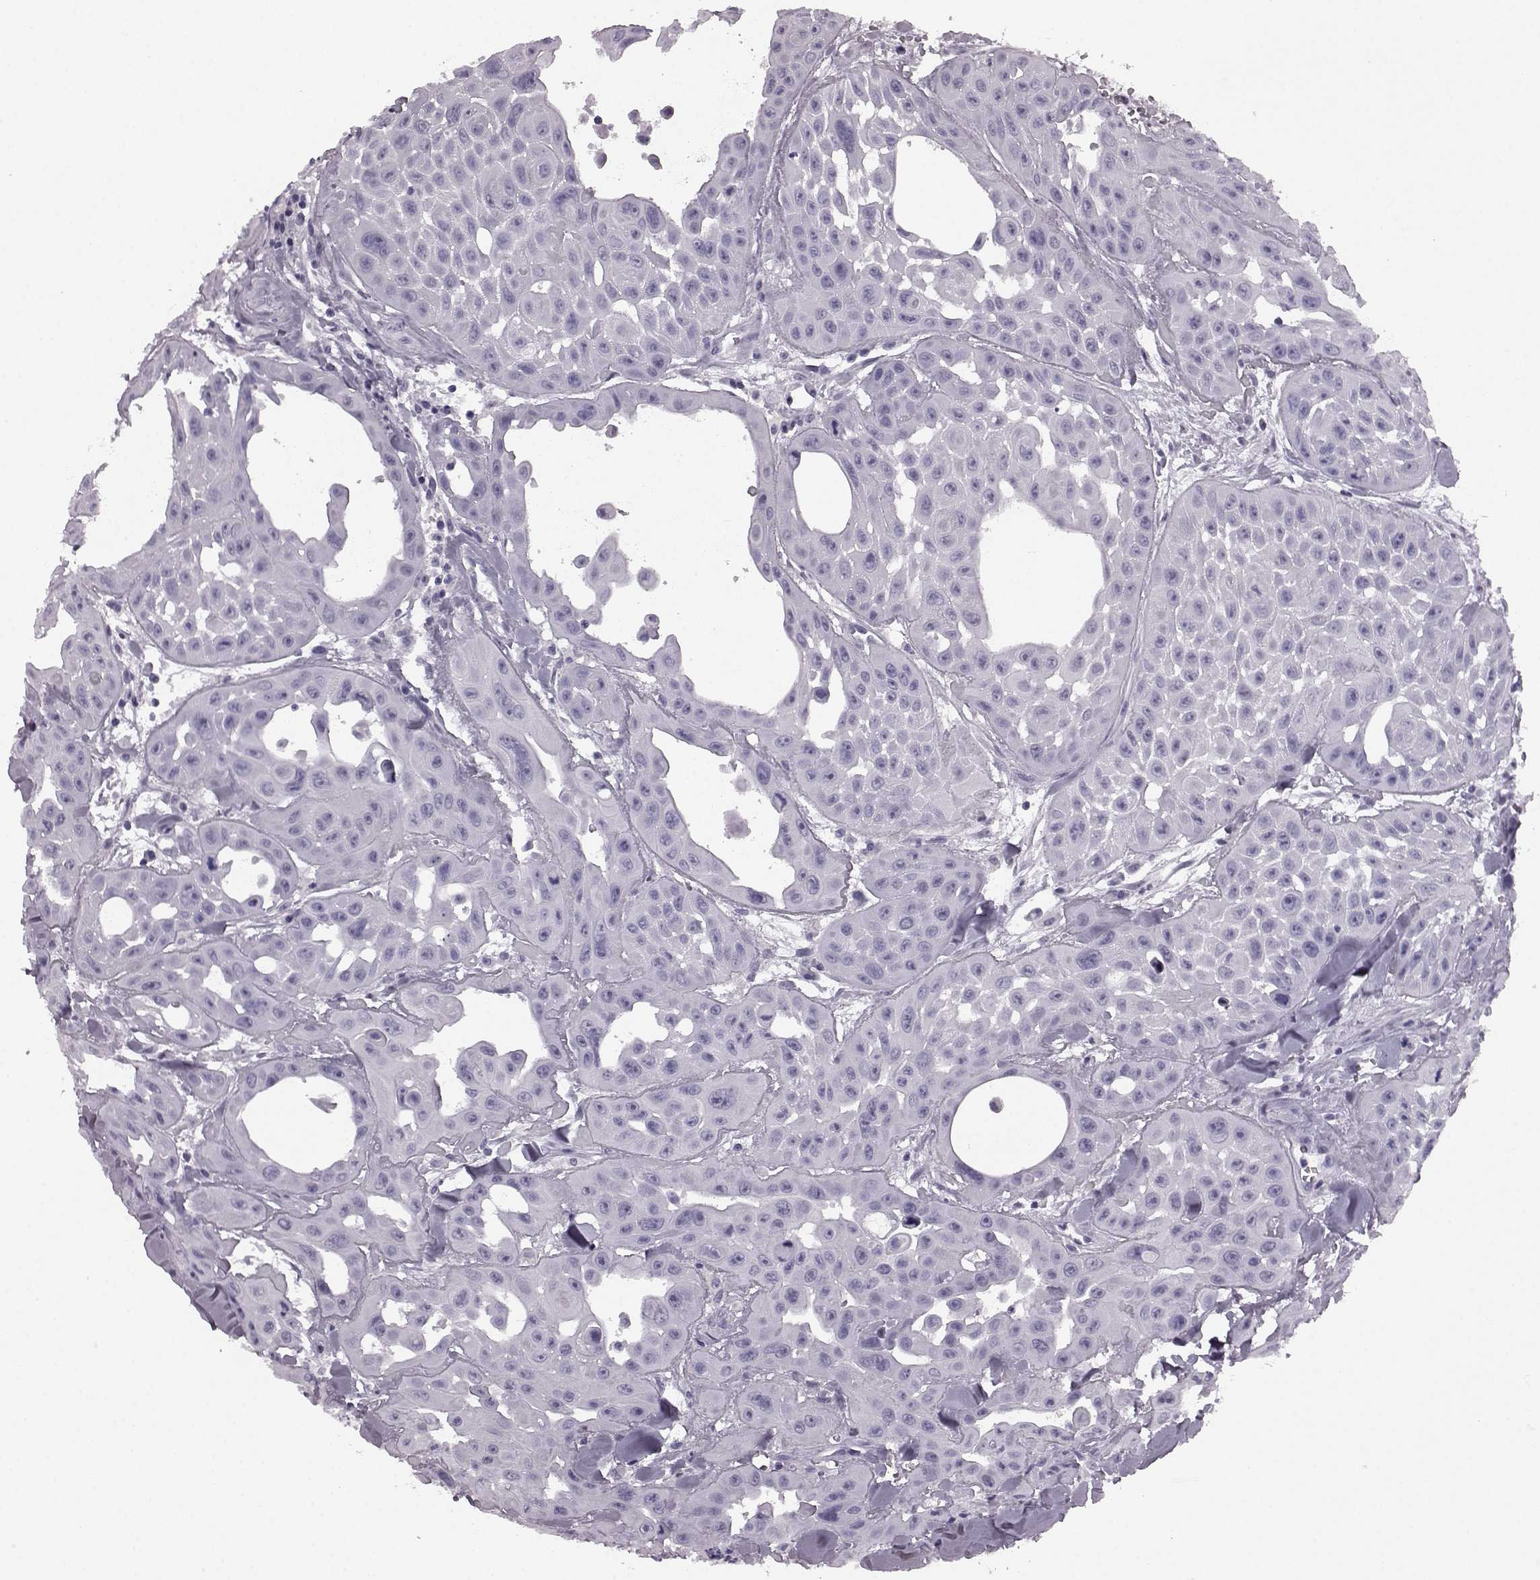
{"staining": {"intensity": "negative", "quantity": "none", "location": "none"}, "tissue": "head and neck cancer", "cell_type": "Tumor cells", "image_type": "cancer", "snomed": [{"axis": "morphology", "description": "Adenocarcinoma, NOS"}, {"axis": "topography", "description": "Head-Neck"}], "caption": "An IHC photomicrograph of adenocarcinoma (head and neck) is shown. There is no staining in tumor cells of adenocarcinoma (head and neck). (Brightfield microscopy of DAB immunohistochemistry at high magnification).", "gene": "AIPL1", "patient": {"sex": "male", "age": 73}}